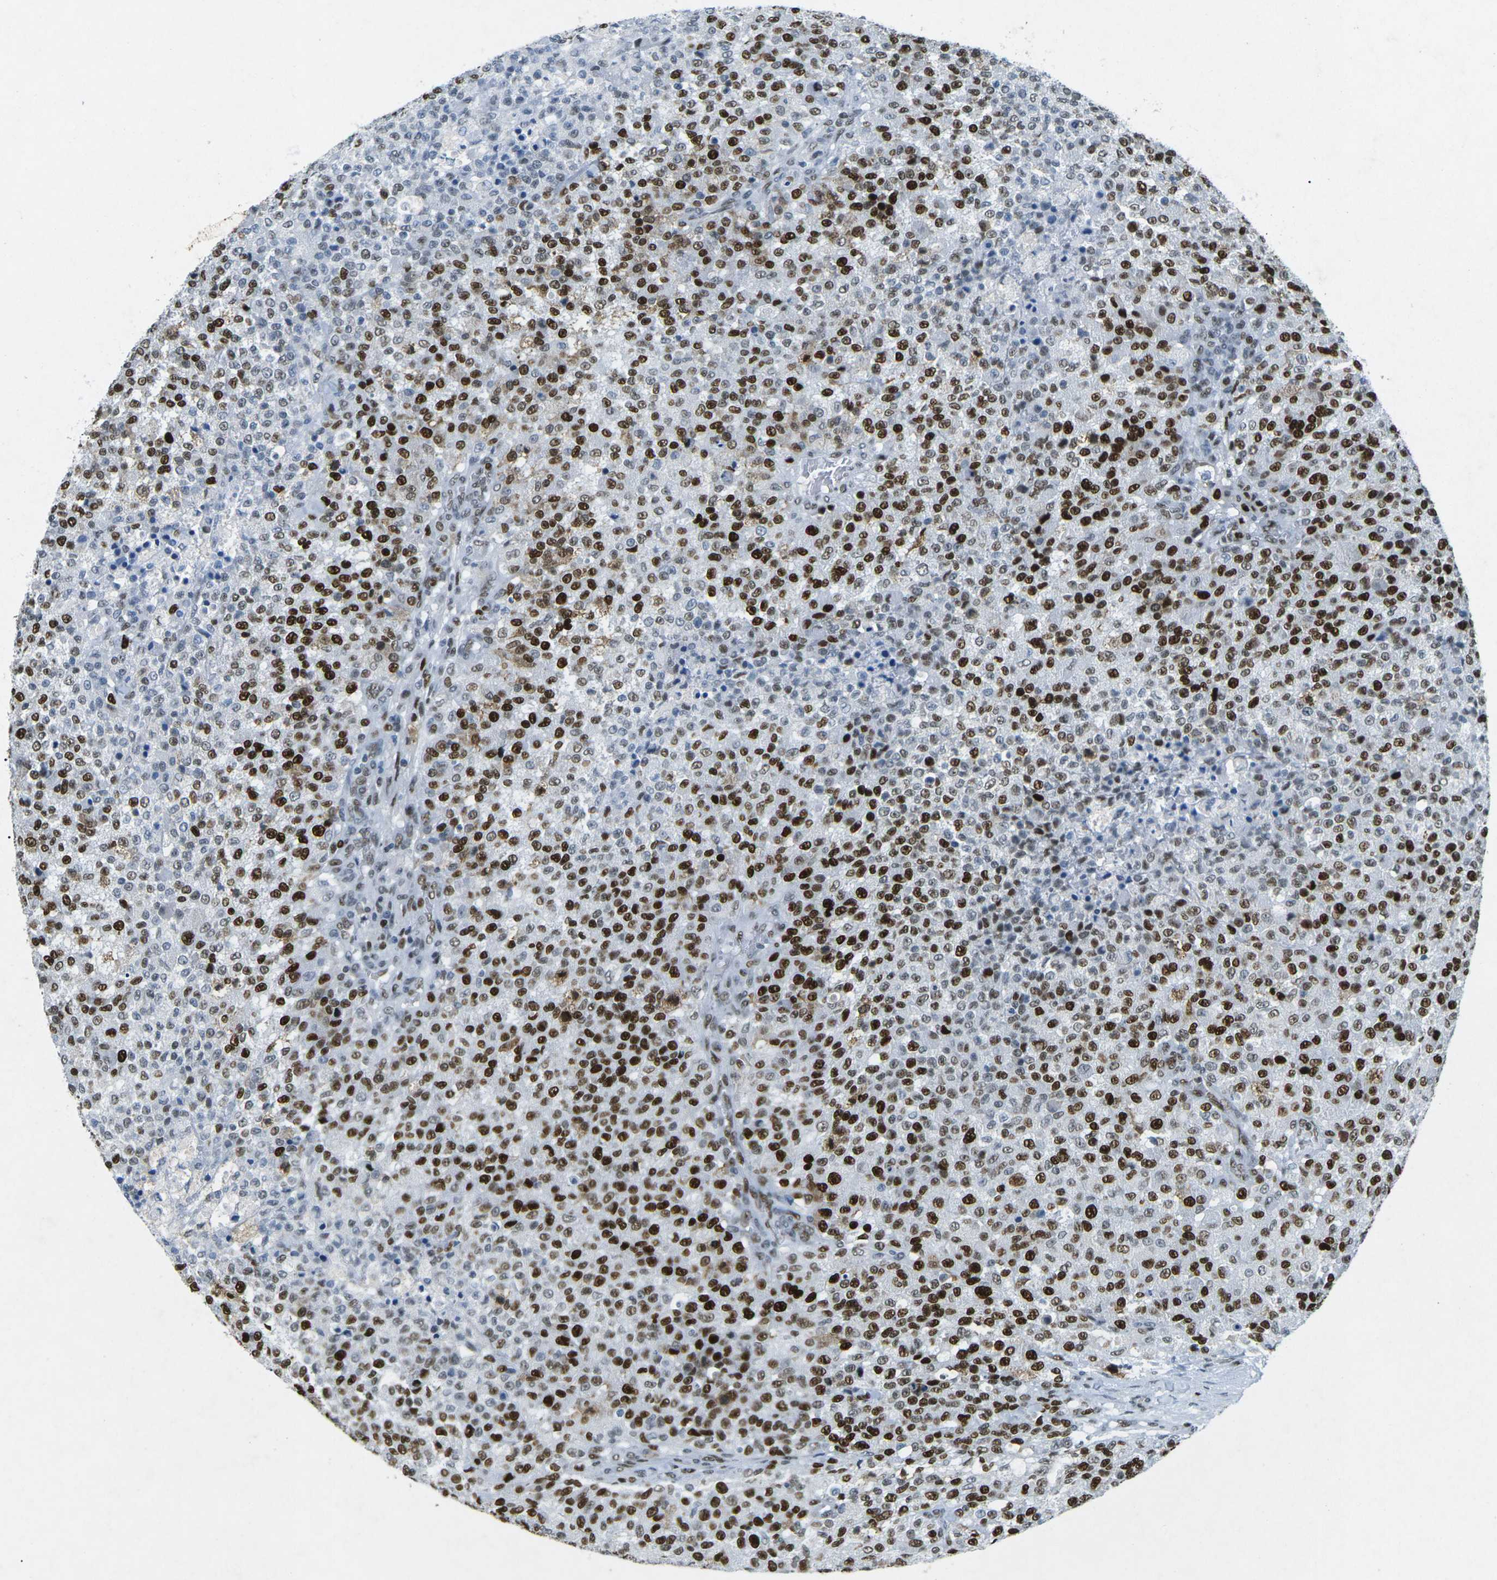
{"staining": {"intensity": "strong", "quantity": ">75%", "location": "nuclear"}, "tissue": "testis cancer", "cell_type": "Tumor cells", "image_type": "cancer", "snomed": [{"axis": "morphology", "description": "Seminoma, NOS"}, {"axis": "topography", "description": "Testis"}], "caption": "Approximately >75% of tumor cells in testis cancer (seminoma) demonstrate strong nuclear protein staining as visualized by brown immunohistochemical staining.", "gene": "RB1", "patient": {"sex": "male", "age": 59}}